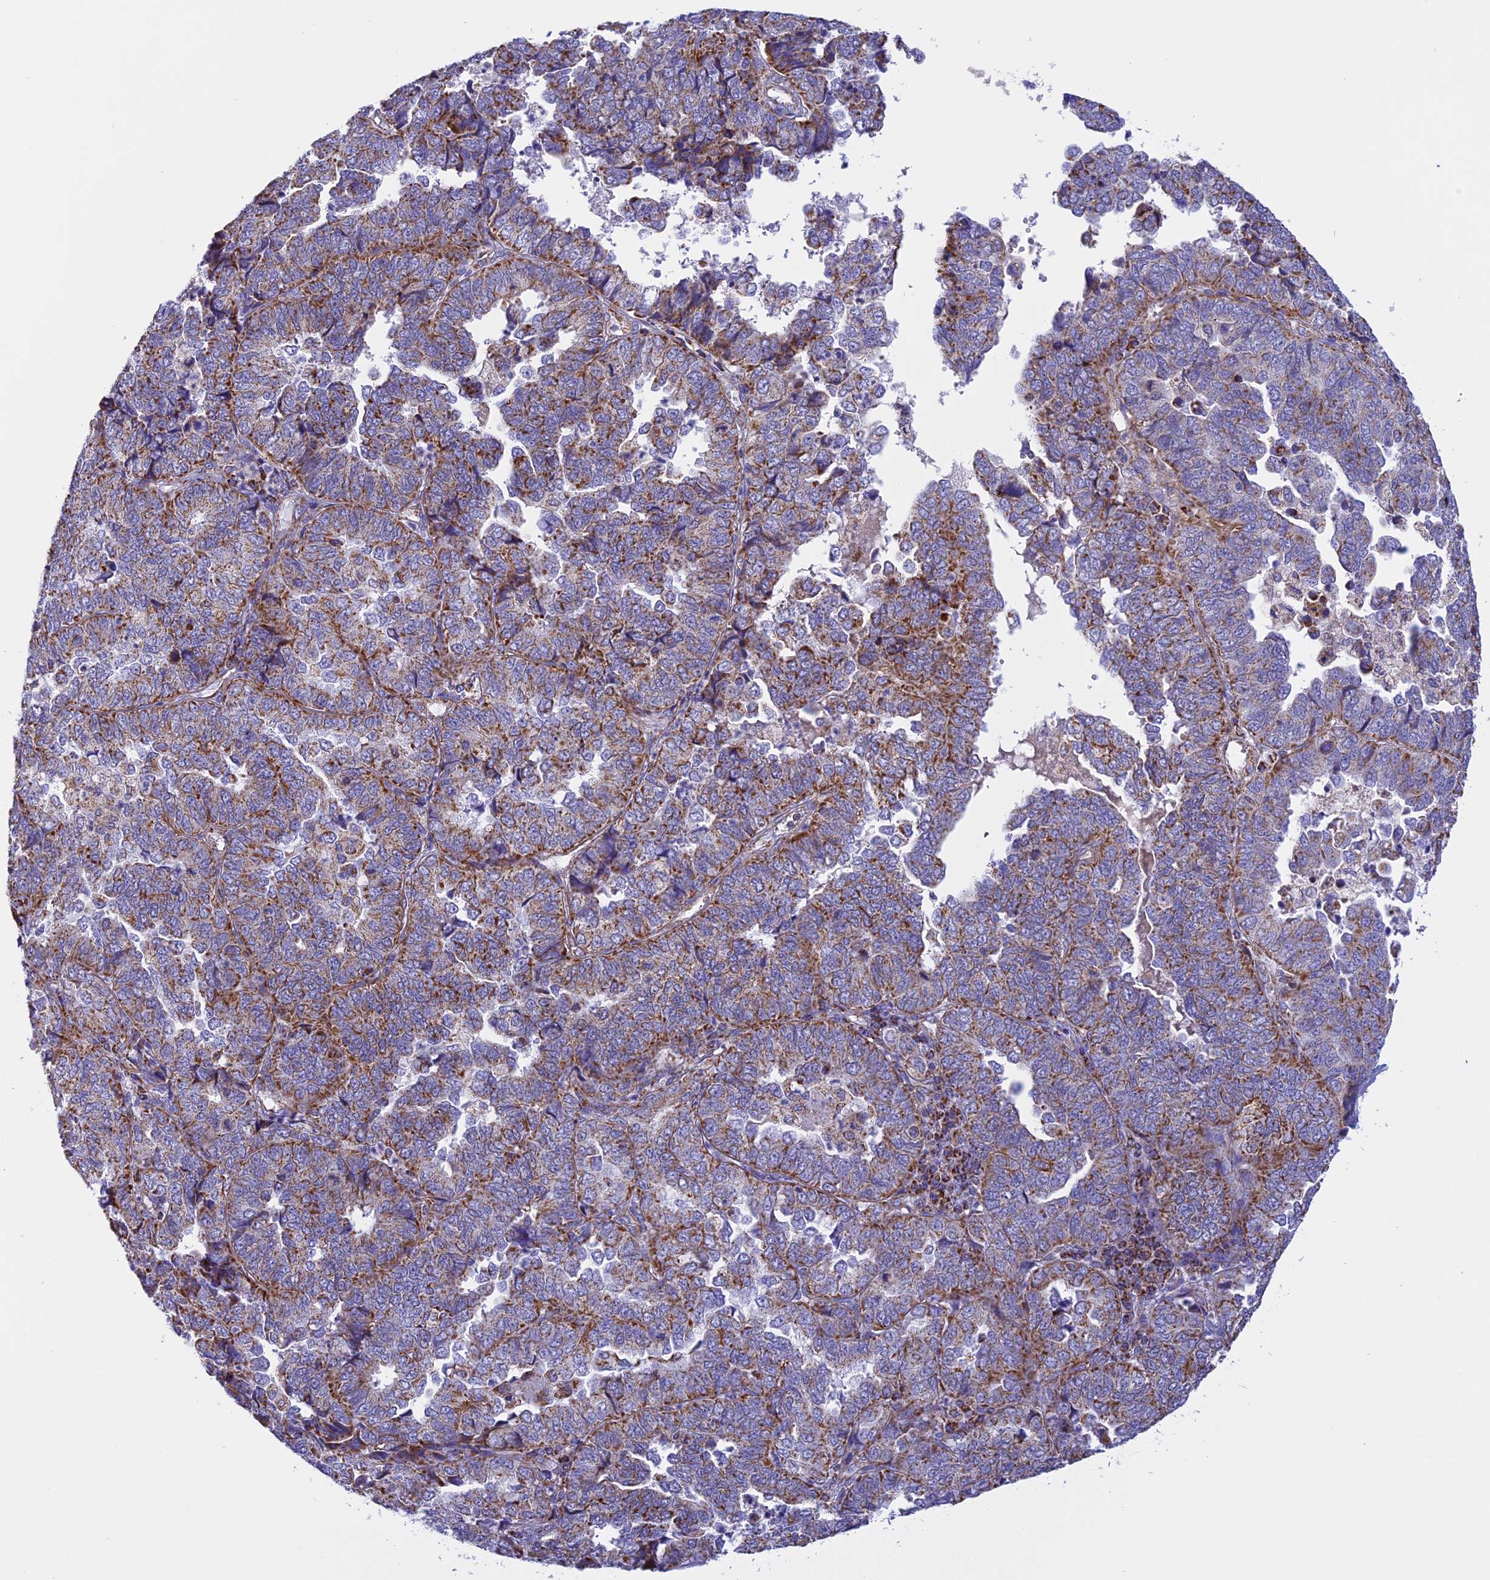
{"staining": {"intensity": "moderate", "quantity": ">75%", "location": "cytoplasmic/membranous"}, "tissue": "endometrial cancer", "cell_type": "Tumor cells", "image_type": "cancer", "snomed": [{"axis": "morphology", "description": "Adenocarcinoma, NOS"}, {"axis": "topography", "description": "Endometrium"}], "caption": "Approximately >75% of tumor cells in human adenocarcinoma (endometrial) reveal moderate cytoplasmic/membranous protein expression as visualized by brown immunohistochemical staining.", "gene": "KCNG1", "patient": {"sex": "female", "age": 79}}